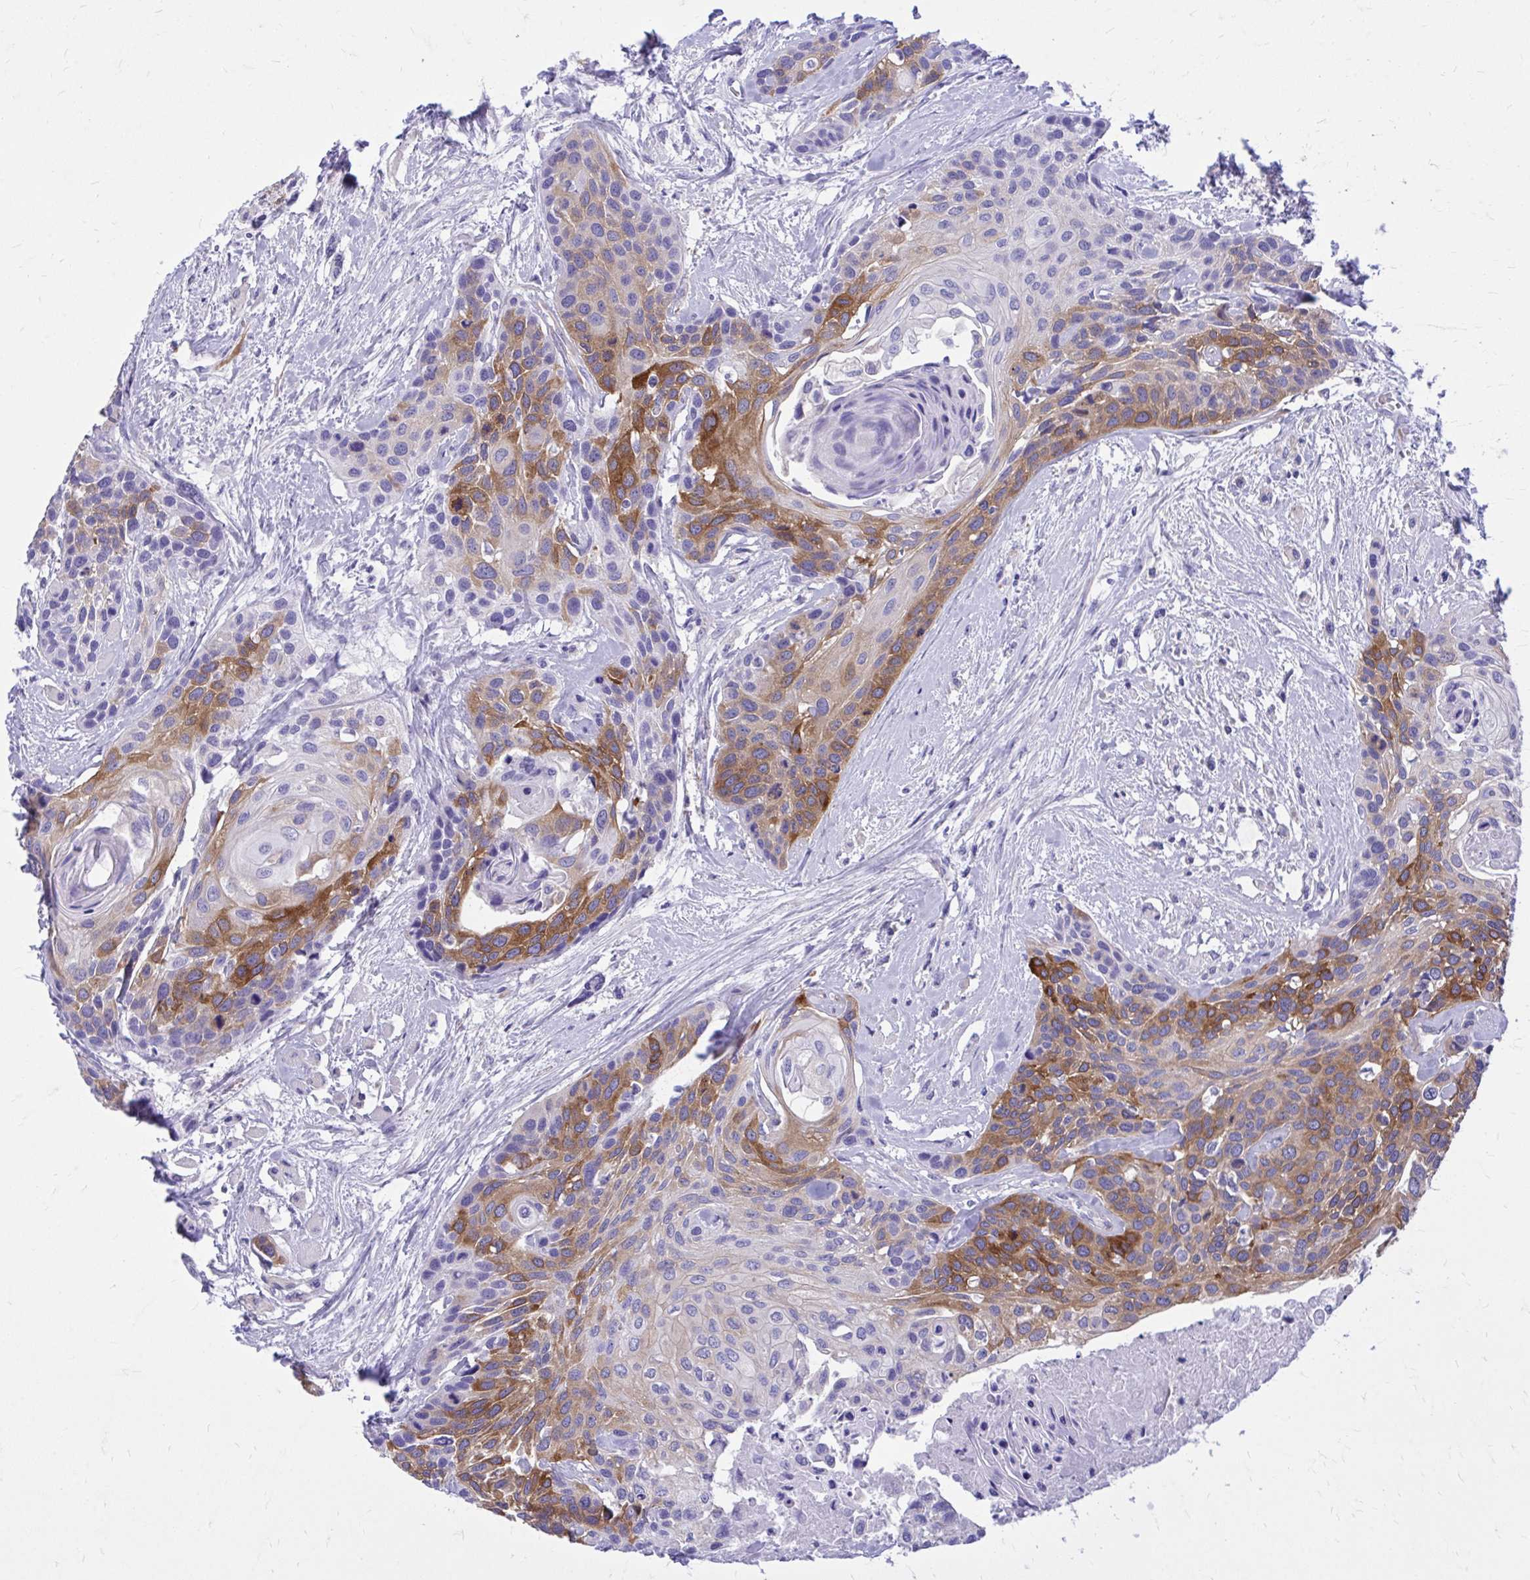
{"staining": {"intensity": "moderate", "quantity": "25%-75%", "location": "cytoplasmic/membranous"}, "tissue": "head and neck cancer", "cell_type": "Tumor cells", "image_type": "cancer", "snomed": [{"axis": "morphology", "description": "Squamous cell carcinoma, NOS"}, {"axis": "topography", "description": "Head-Neck"}], "caption": "DAB immunohistochemical staining of head and neck squamous cell carcinoma demonstrates moderate cytoplasmic/membranous protein staining in about 25%-75% of tumor cells.", "gene": "EPB41L1", "patient": {"sex": "female", "age": 50}}